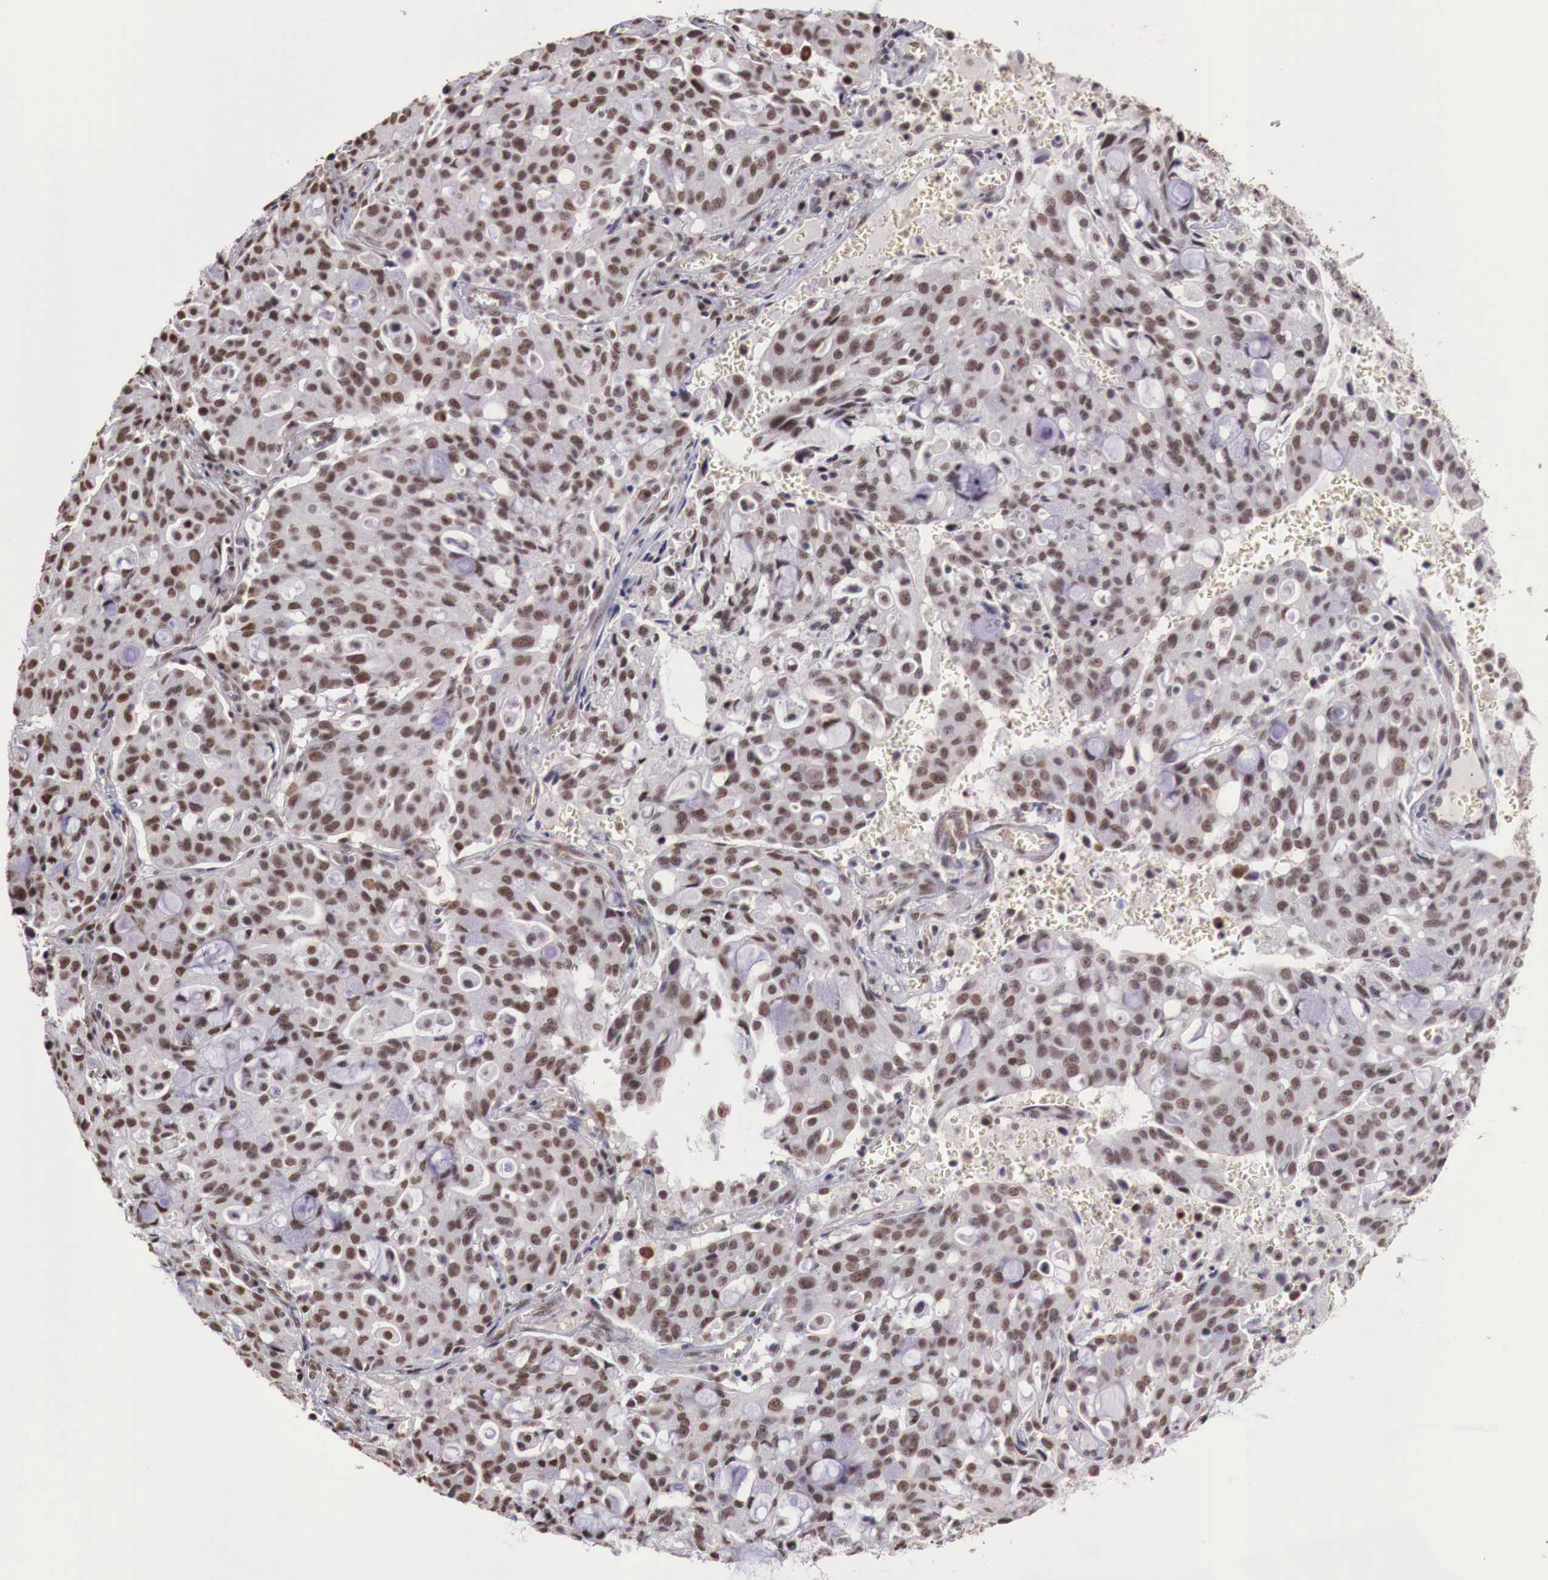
{"staining": {"intensity": "strong", "quantity": ">75%", "location": "cytoplasmic/membranous,nuclear"}, "tissue": "lung cancer", "cell_type": "Tumor cells", "image_type": "cancer", "snomed": [{"axis": "morphology", "description": "Adenocarcinoma, NOS"}, {"axis": "topography", "description": "Lung"}], "caption": "Lung adenocarcinoma stained for a protein reveals strong cytoplasmic/membranous and nuclear positivity in tumor cells.", "gene": "FOXP2", "patient": {"sex": "female", "age": 44}}